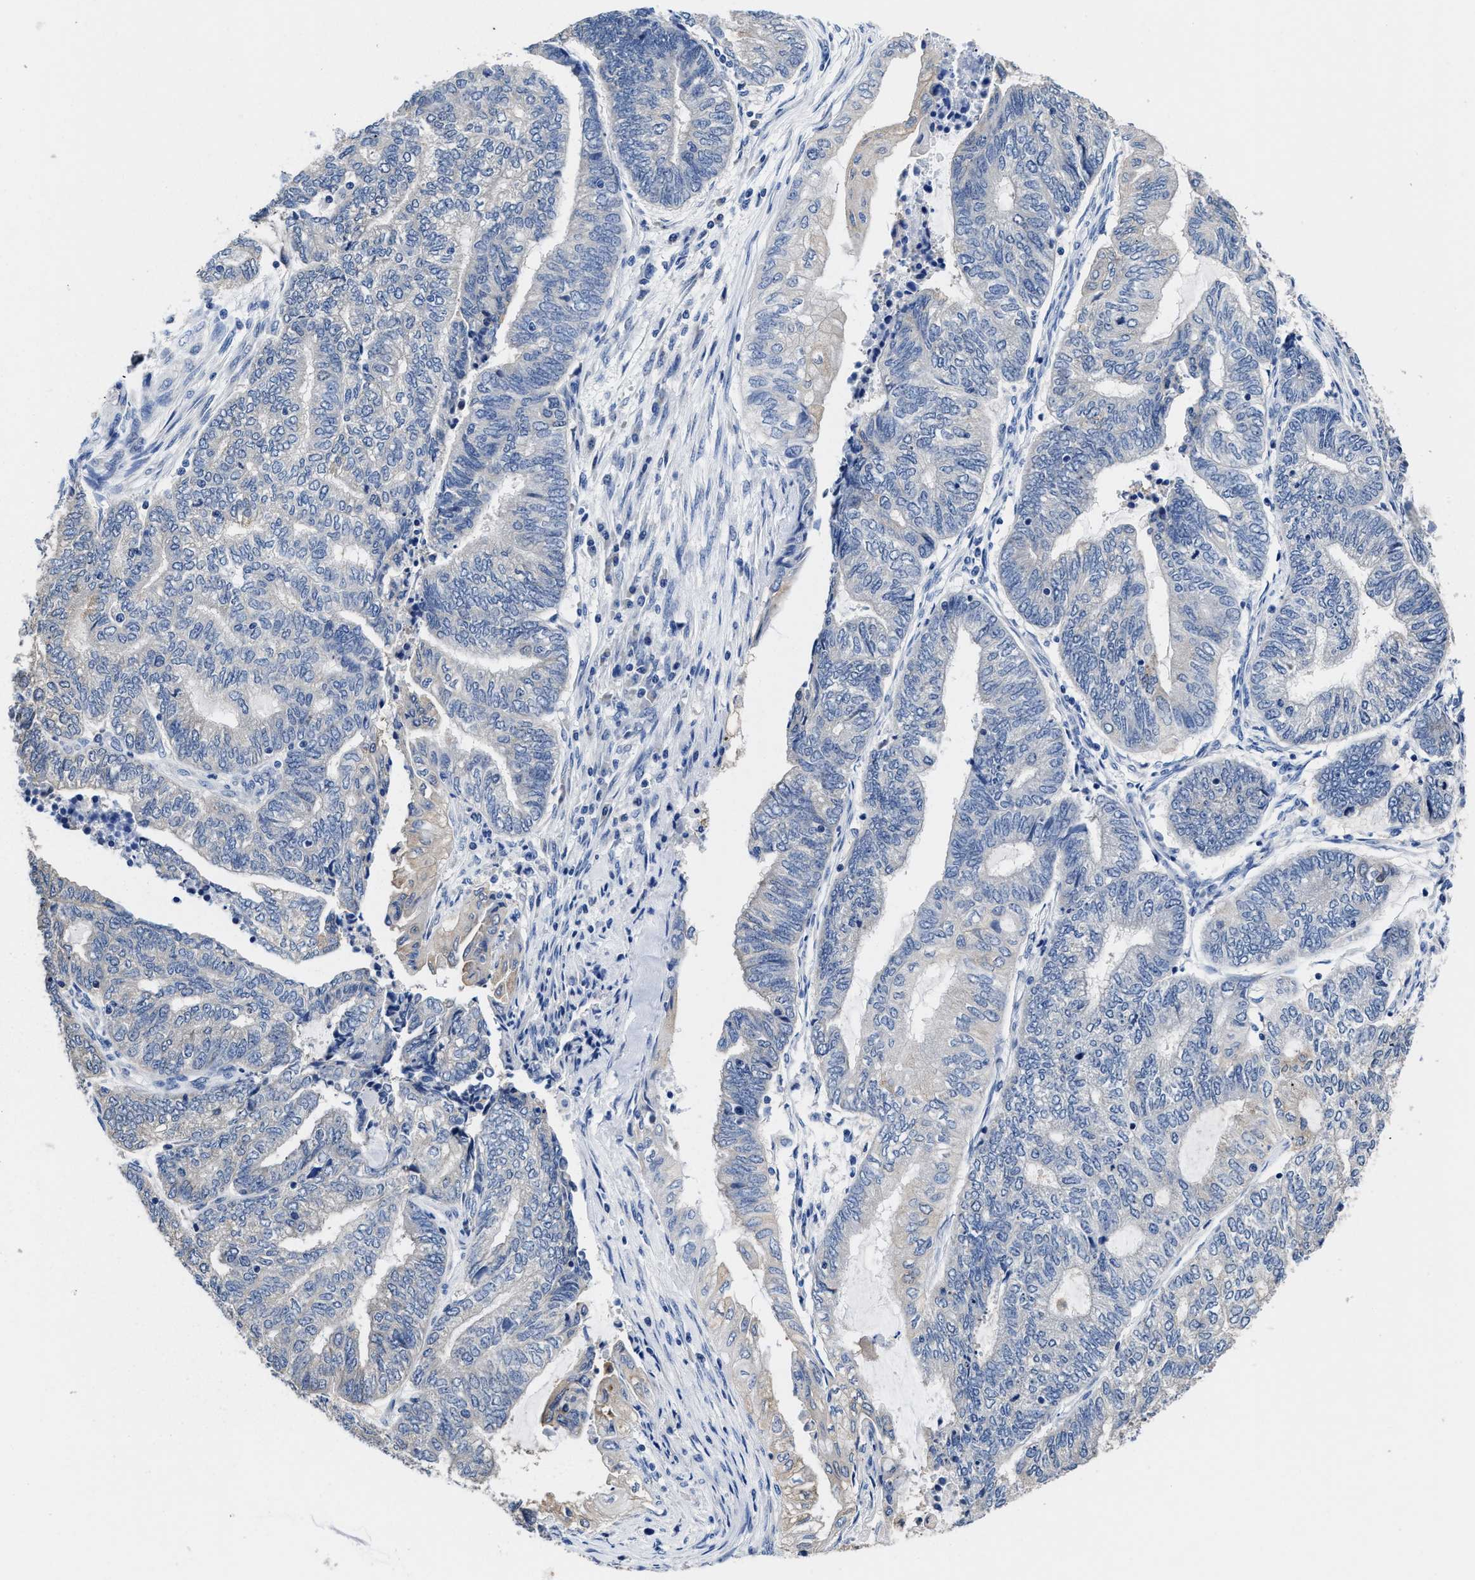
{"staining": {"intensity": "negative", "quantity": "none", "location": "none"}, "tissue": "endometrial cancer", "cell_type": "Tumor cells", "image_type": "cancer", "snomed": [{"axis": "morphology", "description": "Adenocarcinoma, NOS"}, {"axis": "topography", "description": "Uterus"}, {"axis": "topography", "description": "Endometrium"}], "caption": "Immunohistochemical staining of endometrial cancer (adenocarcinoma) exhibits no significant positivity in tumor cells.", "gene": "HOOK1", "patient": {"sex": "female", "age": 70}}